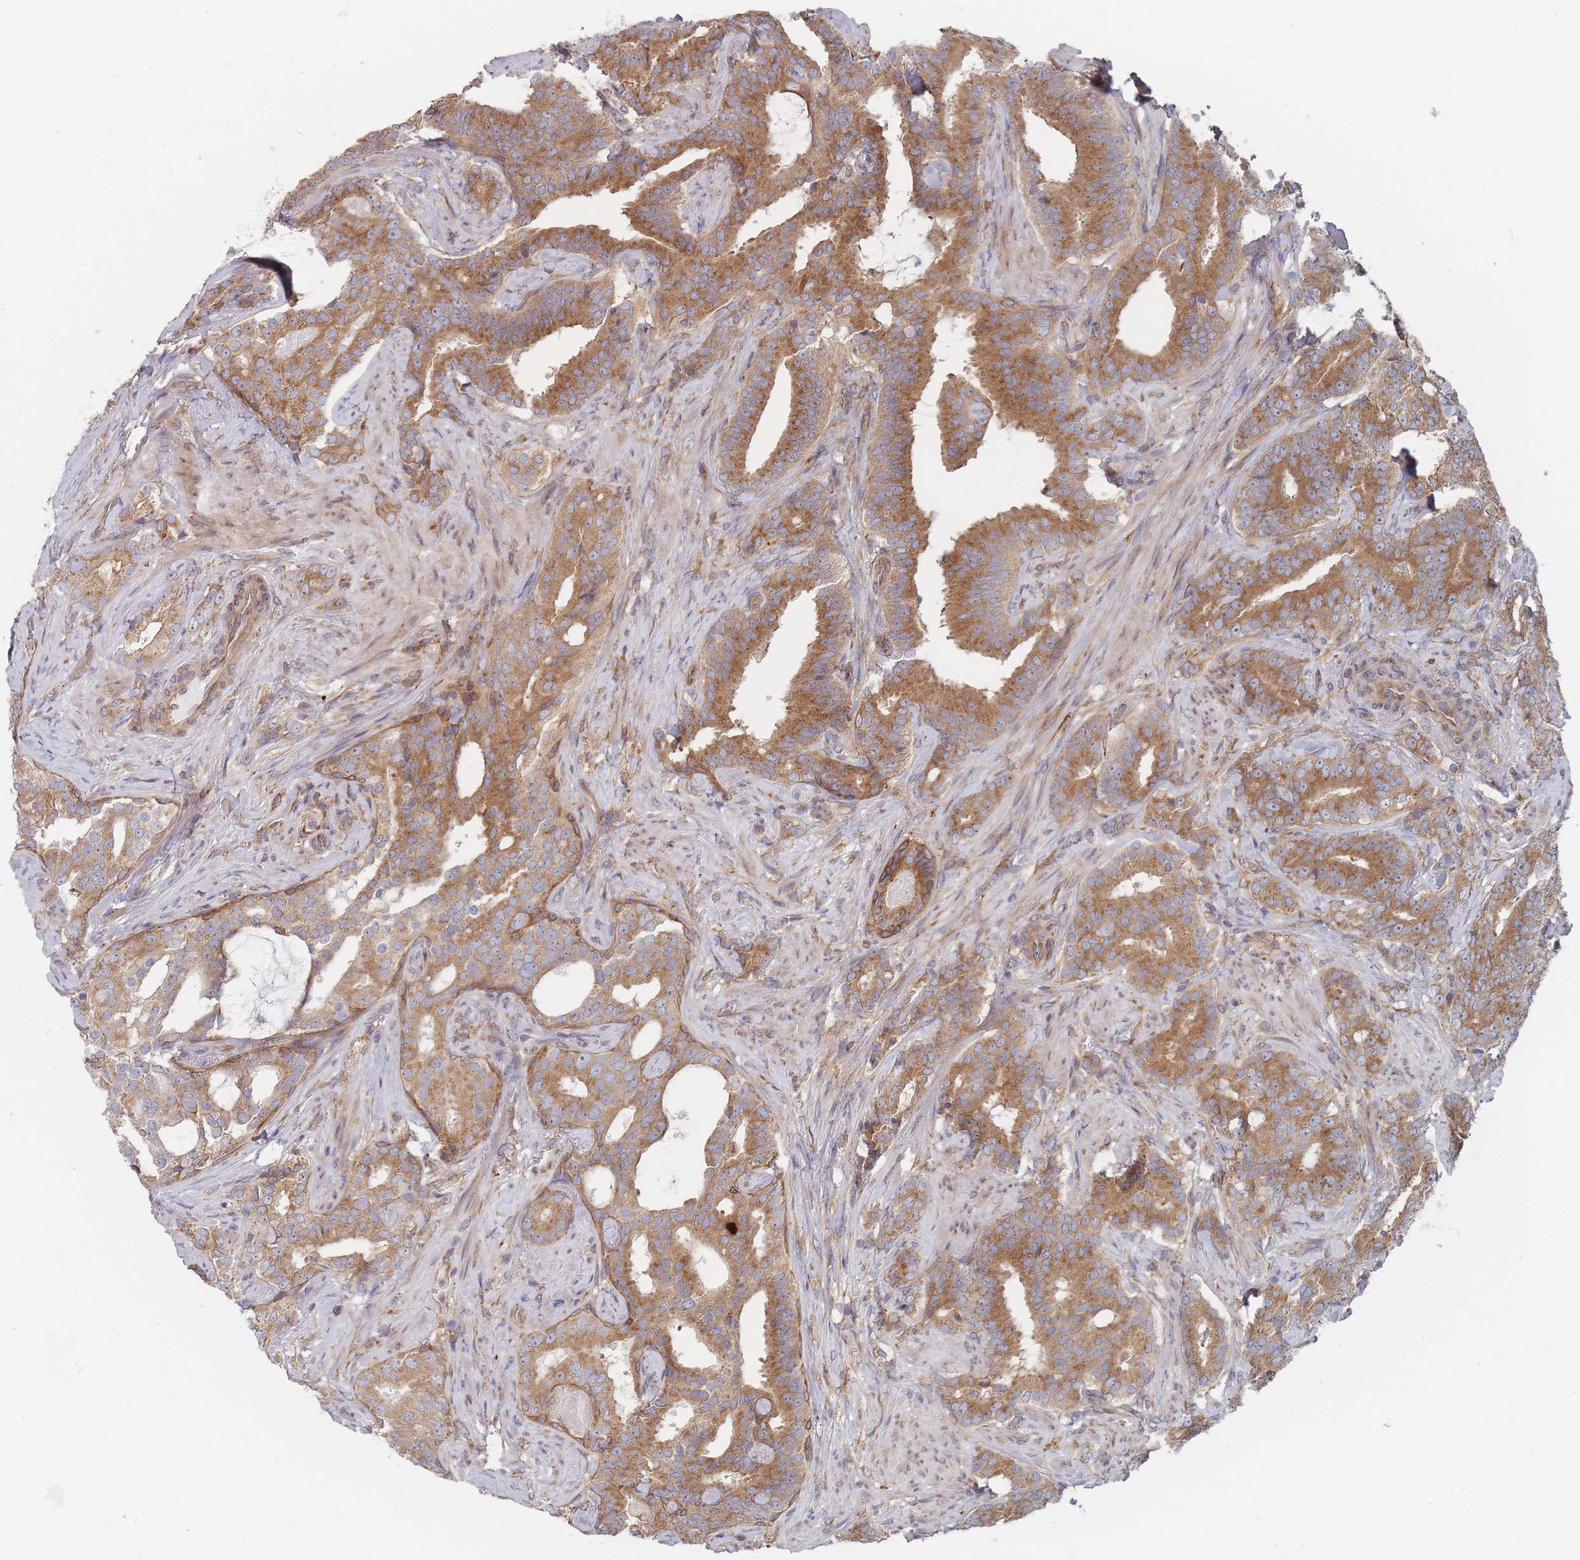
{"staining": {"intensity": "moderate", "quantity": ">75%", "location": "cytoplasmic/membranous"}, "tissue": "prostate cancer", "cell_type": "Tumor cells", "image_type": "cancer", "snomed": [{"axis": "morphology", "description": "Adenocarcinoma, High grade"}, {"axis": "topography", "description": "Prostate"}], "caption": "Immunohistochemistry (IHC) histopathology image of neoplastic tissue: human prostate cancer stained using IHC exhibits medium levels of moderate protein expression localized specifically in the cytoplasmic/membranous of tumor cells, appearing as a cytoplasmic/membranous brown color.", "gene": "KDSR", "patient": {"sex": "male", "age": 64}}